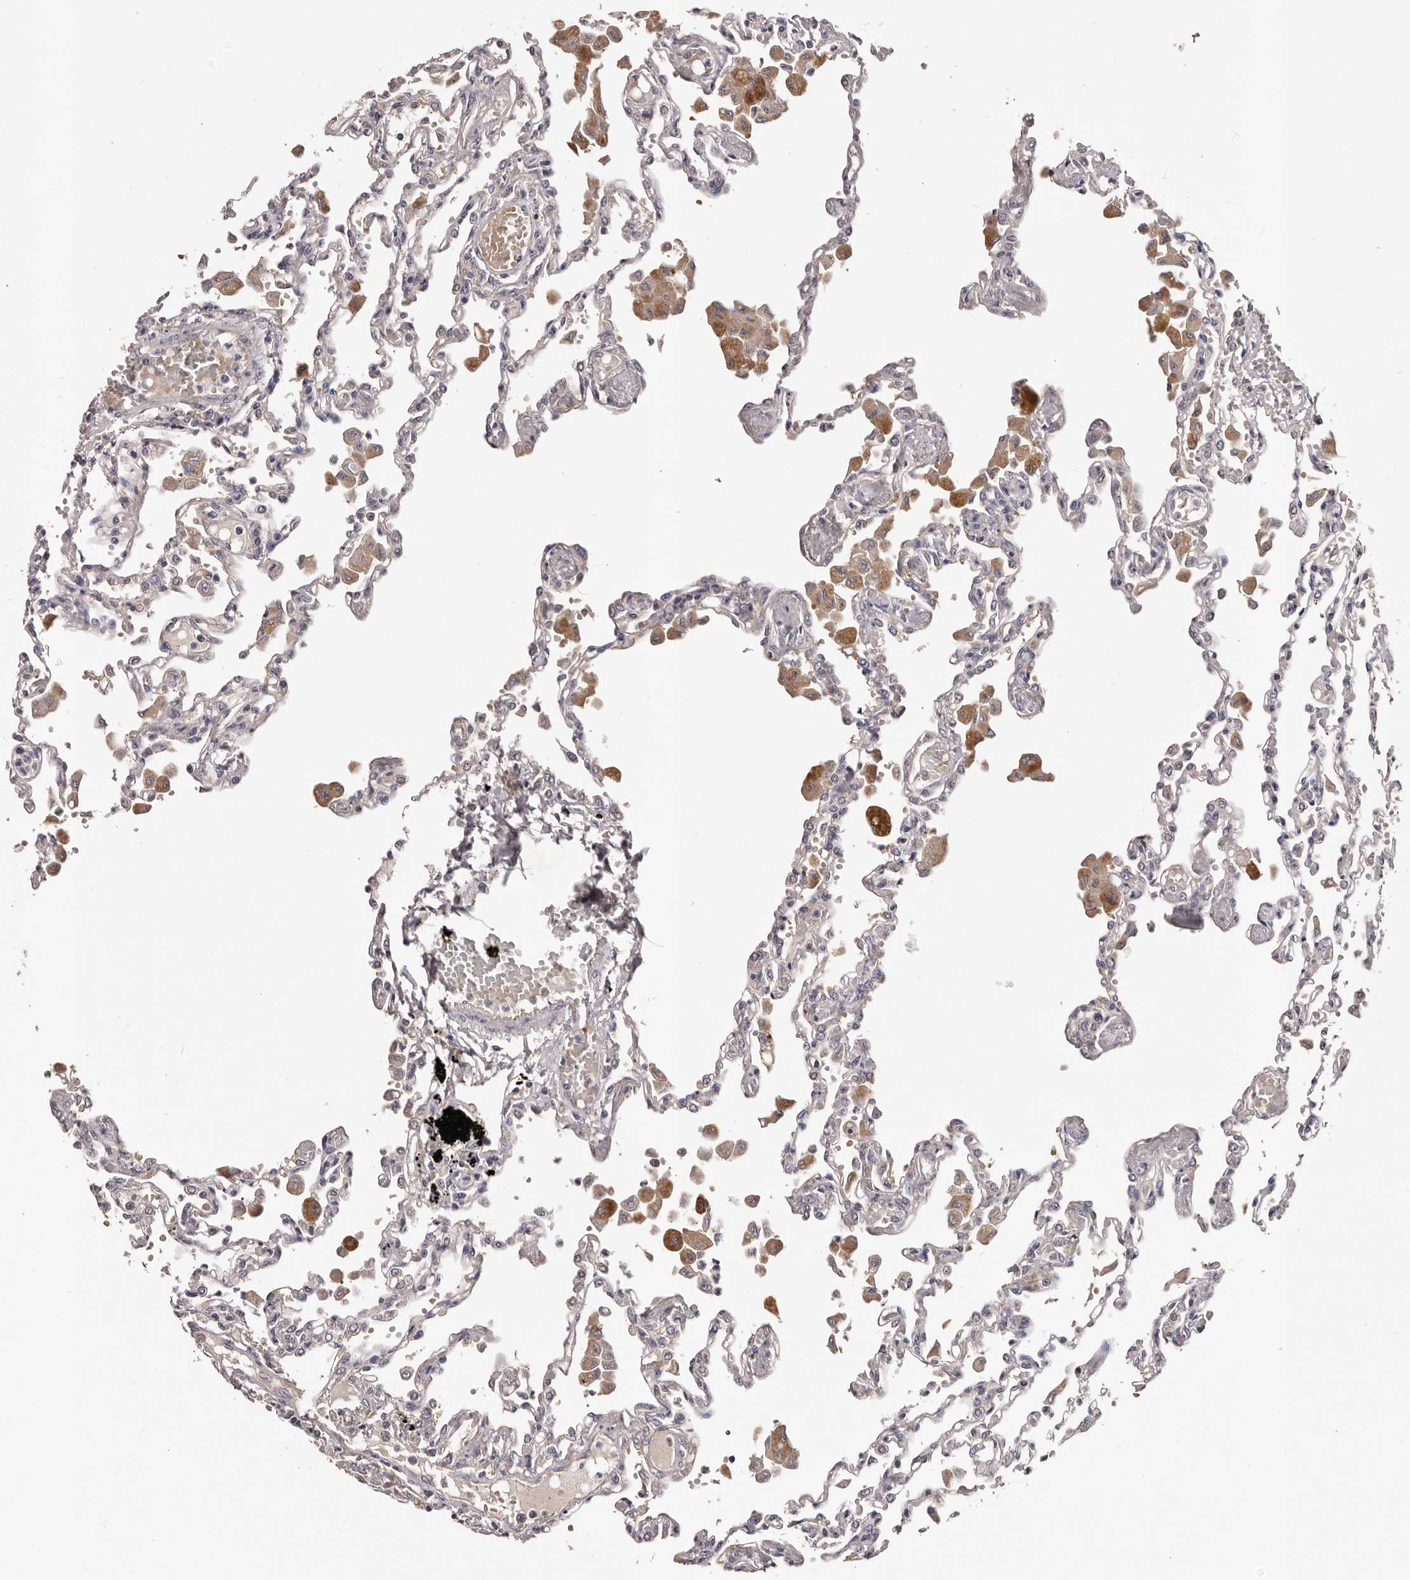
{"staining": {"intensity": "negative", "quantity": "none", "location": "none"}, "tissue": "lung", "cell_type": "Alveolar cells", "image_type": "normal", "snomed": [{"axis": "morphology", "description": "Normal tissue, NOS"}, {"axis": "topography", "description": "Bronchus"}, {"axis": "topography", "description": "Lung"}], "caption": "The photomicrograph reveals no staining of alveolar cells in normal lung. (Stains: DAB immunohistochemistry (IHC) with hematoxylin counter stain, Microscopy: brightfield microscopy at high magnification).", "gene": "LTV1", "patient": {"sex": "female", "age": 49}}